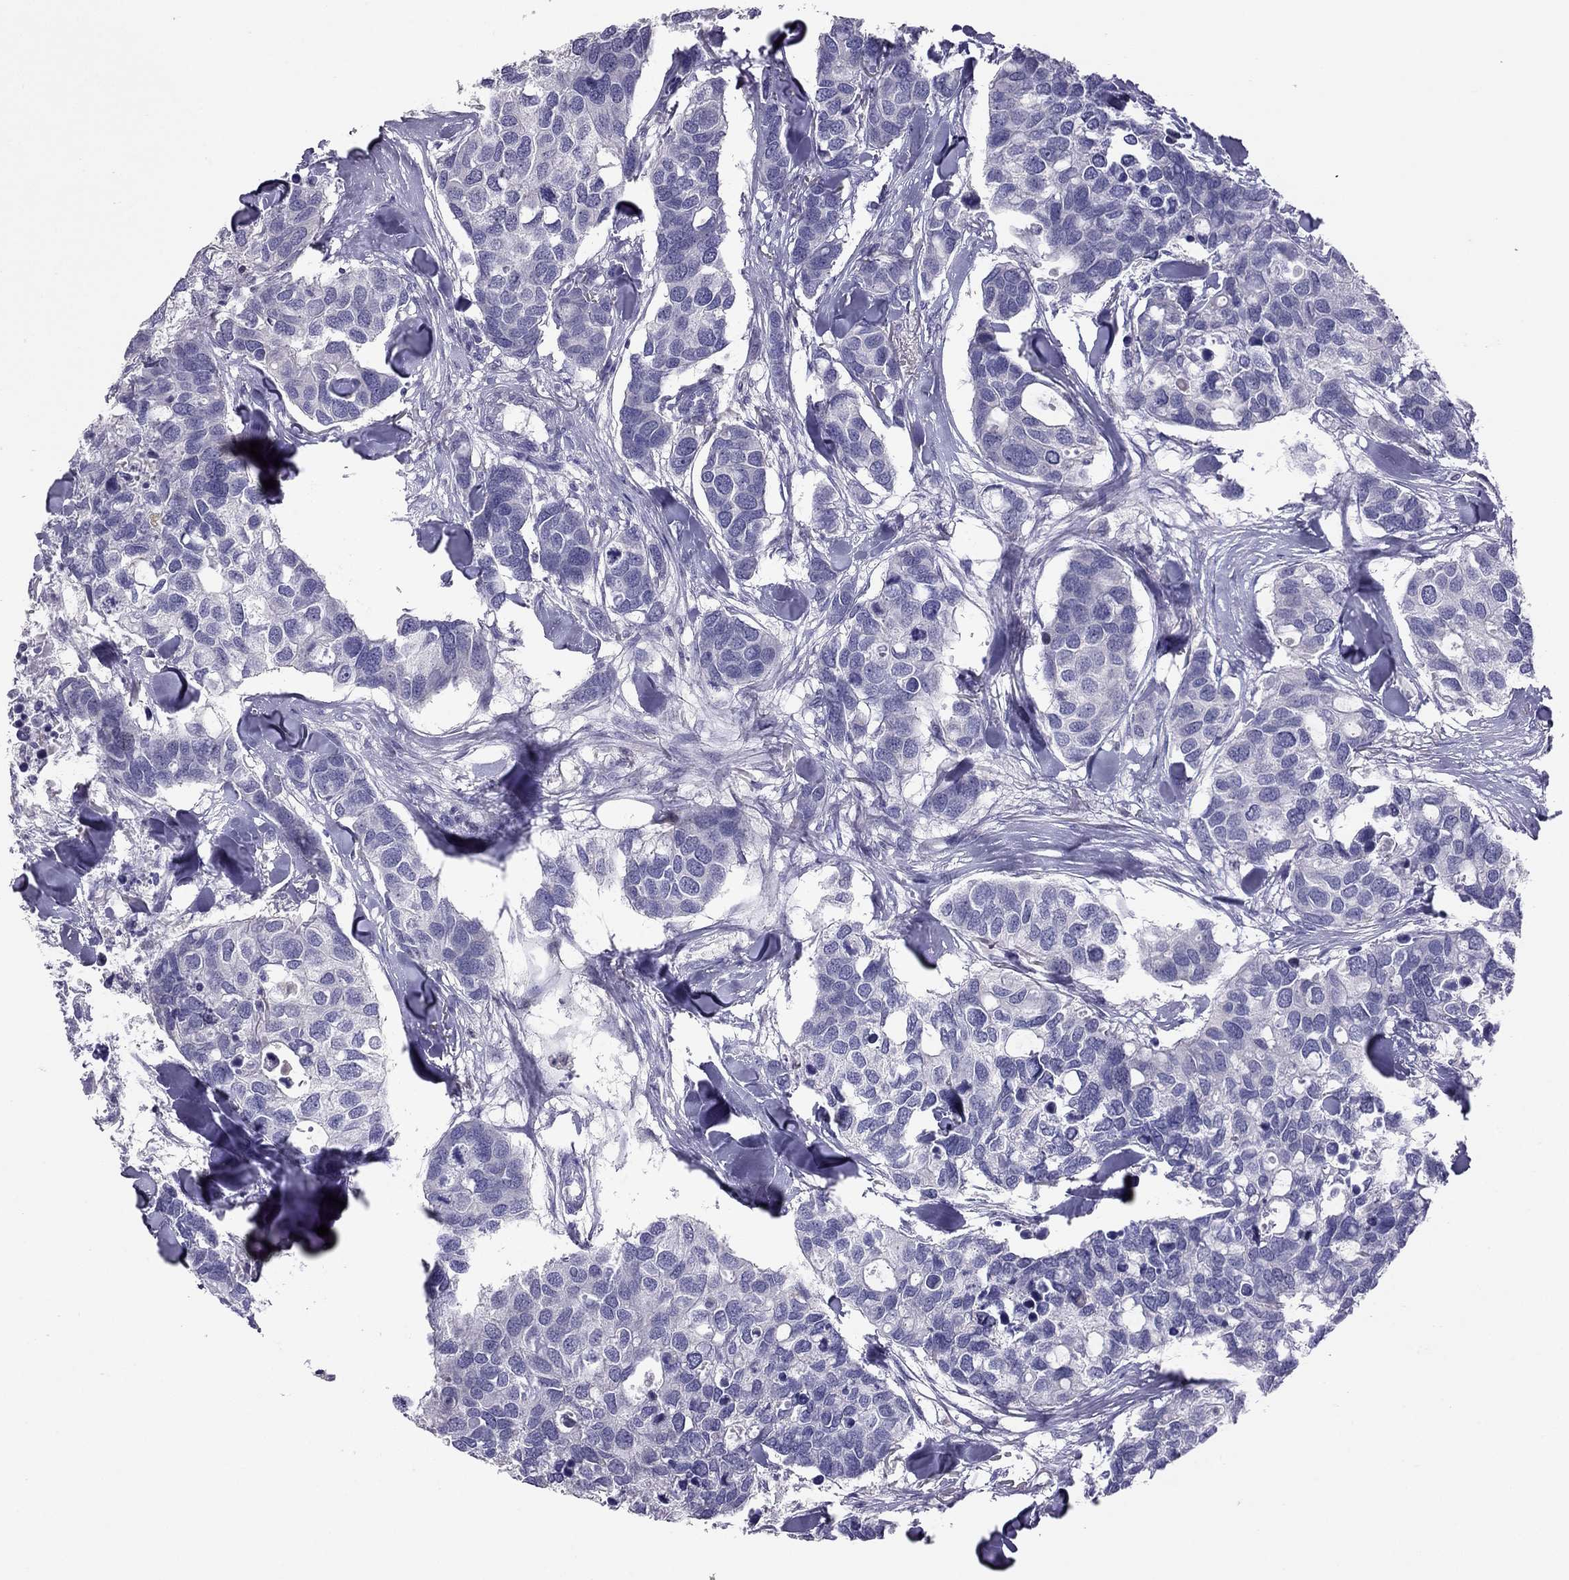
{"staining": {"intensity": "negative", "quantity": "none", "location": "none"}, "tissue": "breast cancer", "cell_type": "Tumor cells", "image_type": "cancer", "snomed": [{"axis": "morphology", "description": "Duct carcinoma"}, {"axis": "topography", "description": "Breast"}], "caption": "High power microscopy histopathology image of an IHC micrograph of breast cancer, revealing no significant expression in tumor cells.", "gene": "RGS8", "patient": {"sex": "female", "age": 83}}